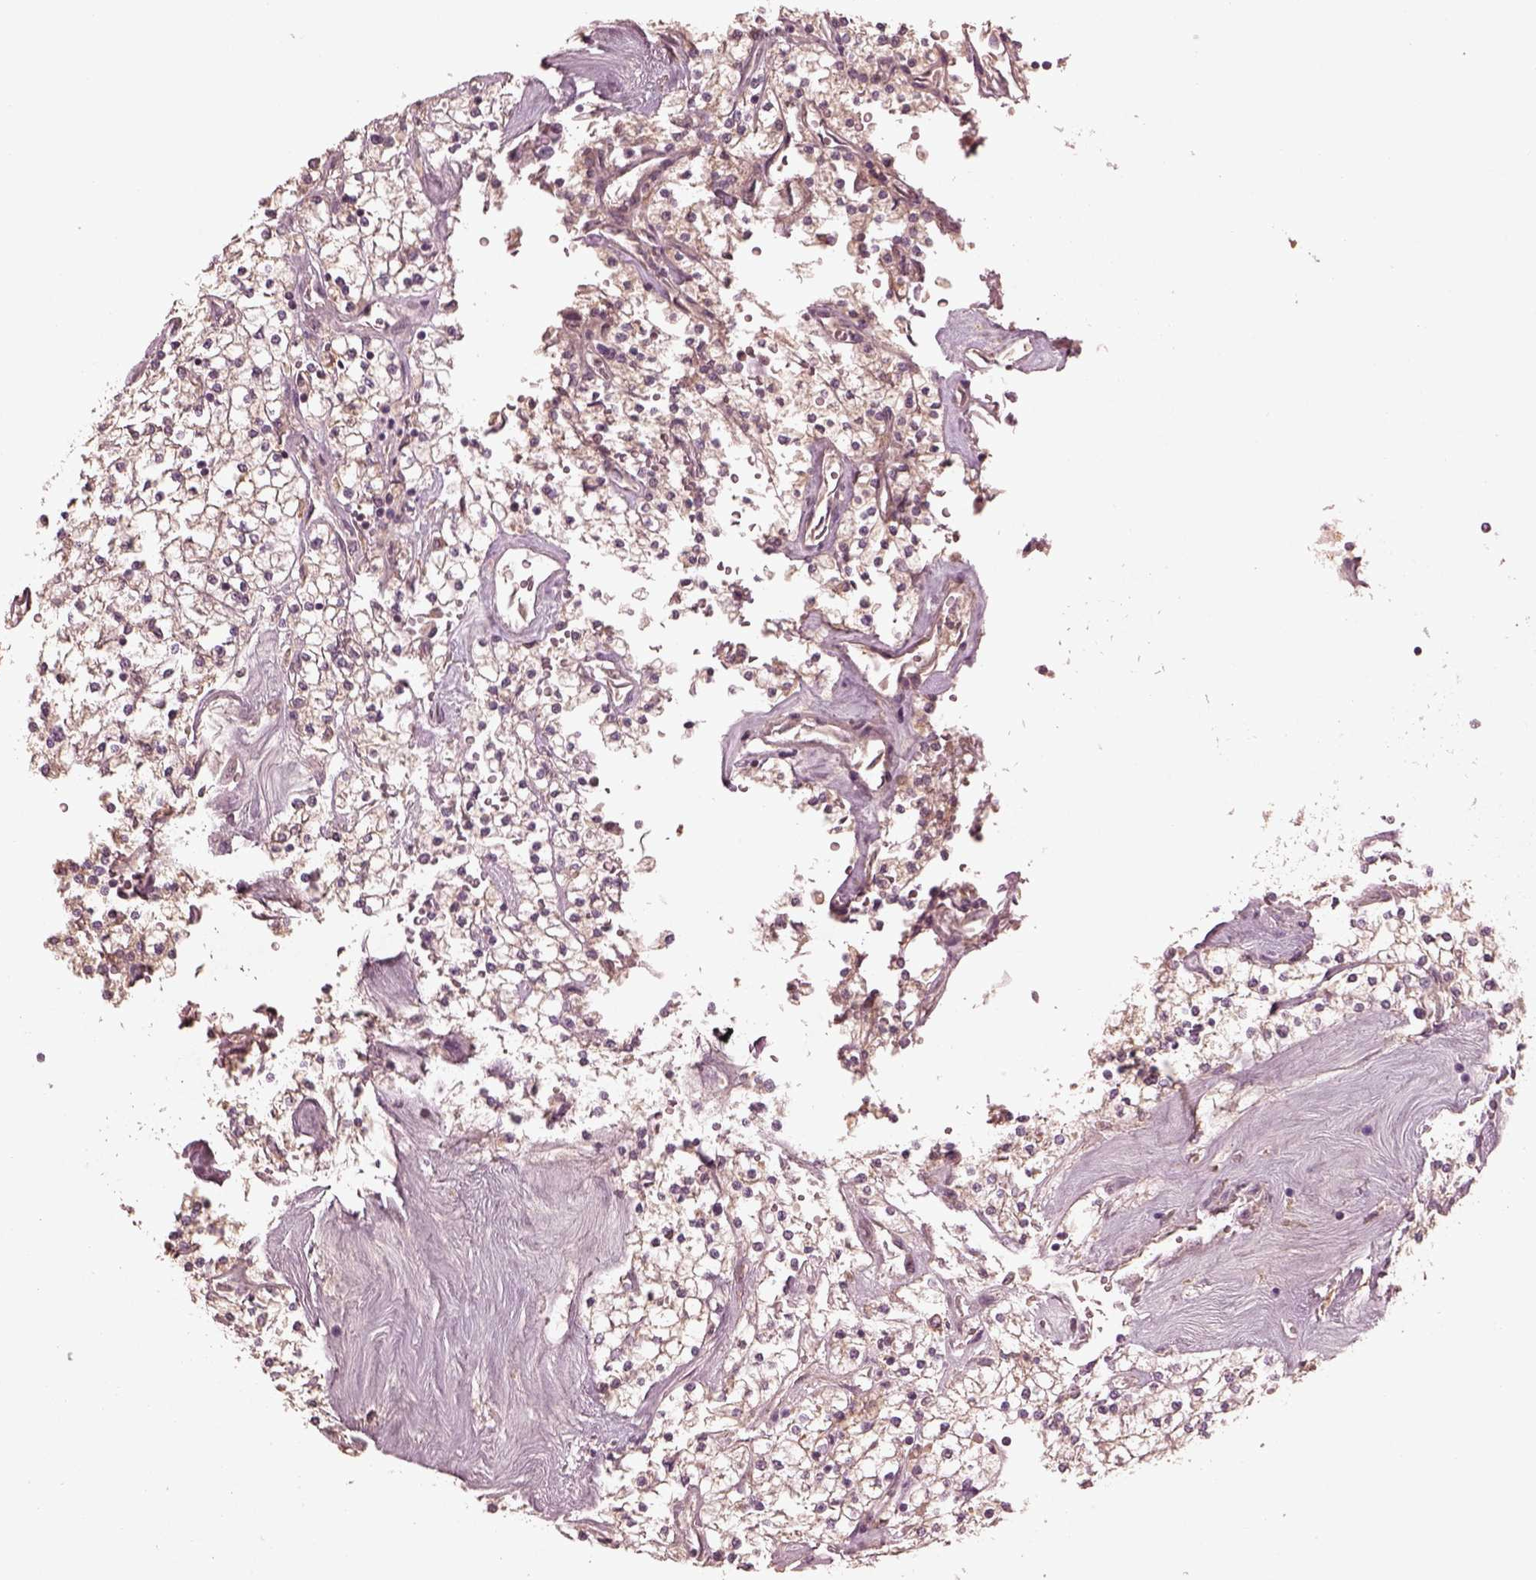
{"staining": {"intensity": "negative", "quantity": "none", "location": "none"}, "tissue": "renal cancer", "cell_type": "Tumor cells", "image_type": "cancer", "snomed": [{"axis": "morphology", "description": "Adenocarcinoma, NOS"}, {"axis": "topography", "description": "Kidney"}], "caption": "Renal cancer was stained to show a protein in brown. There is no significant staining in tumor cells. (DAB immunohistochemistry, high magnification).", "gene": "VWA5B1", "patient": {"sex": "male", "age": 80}}